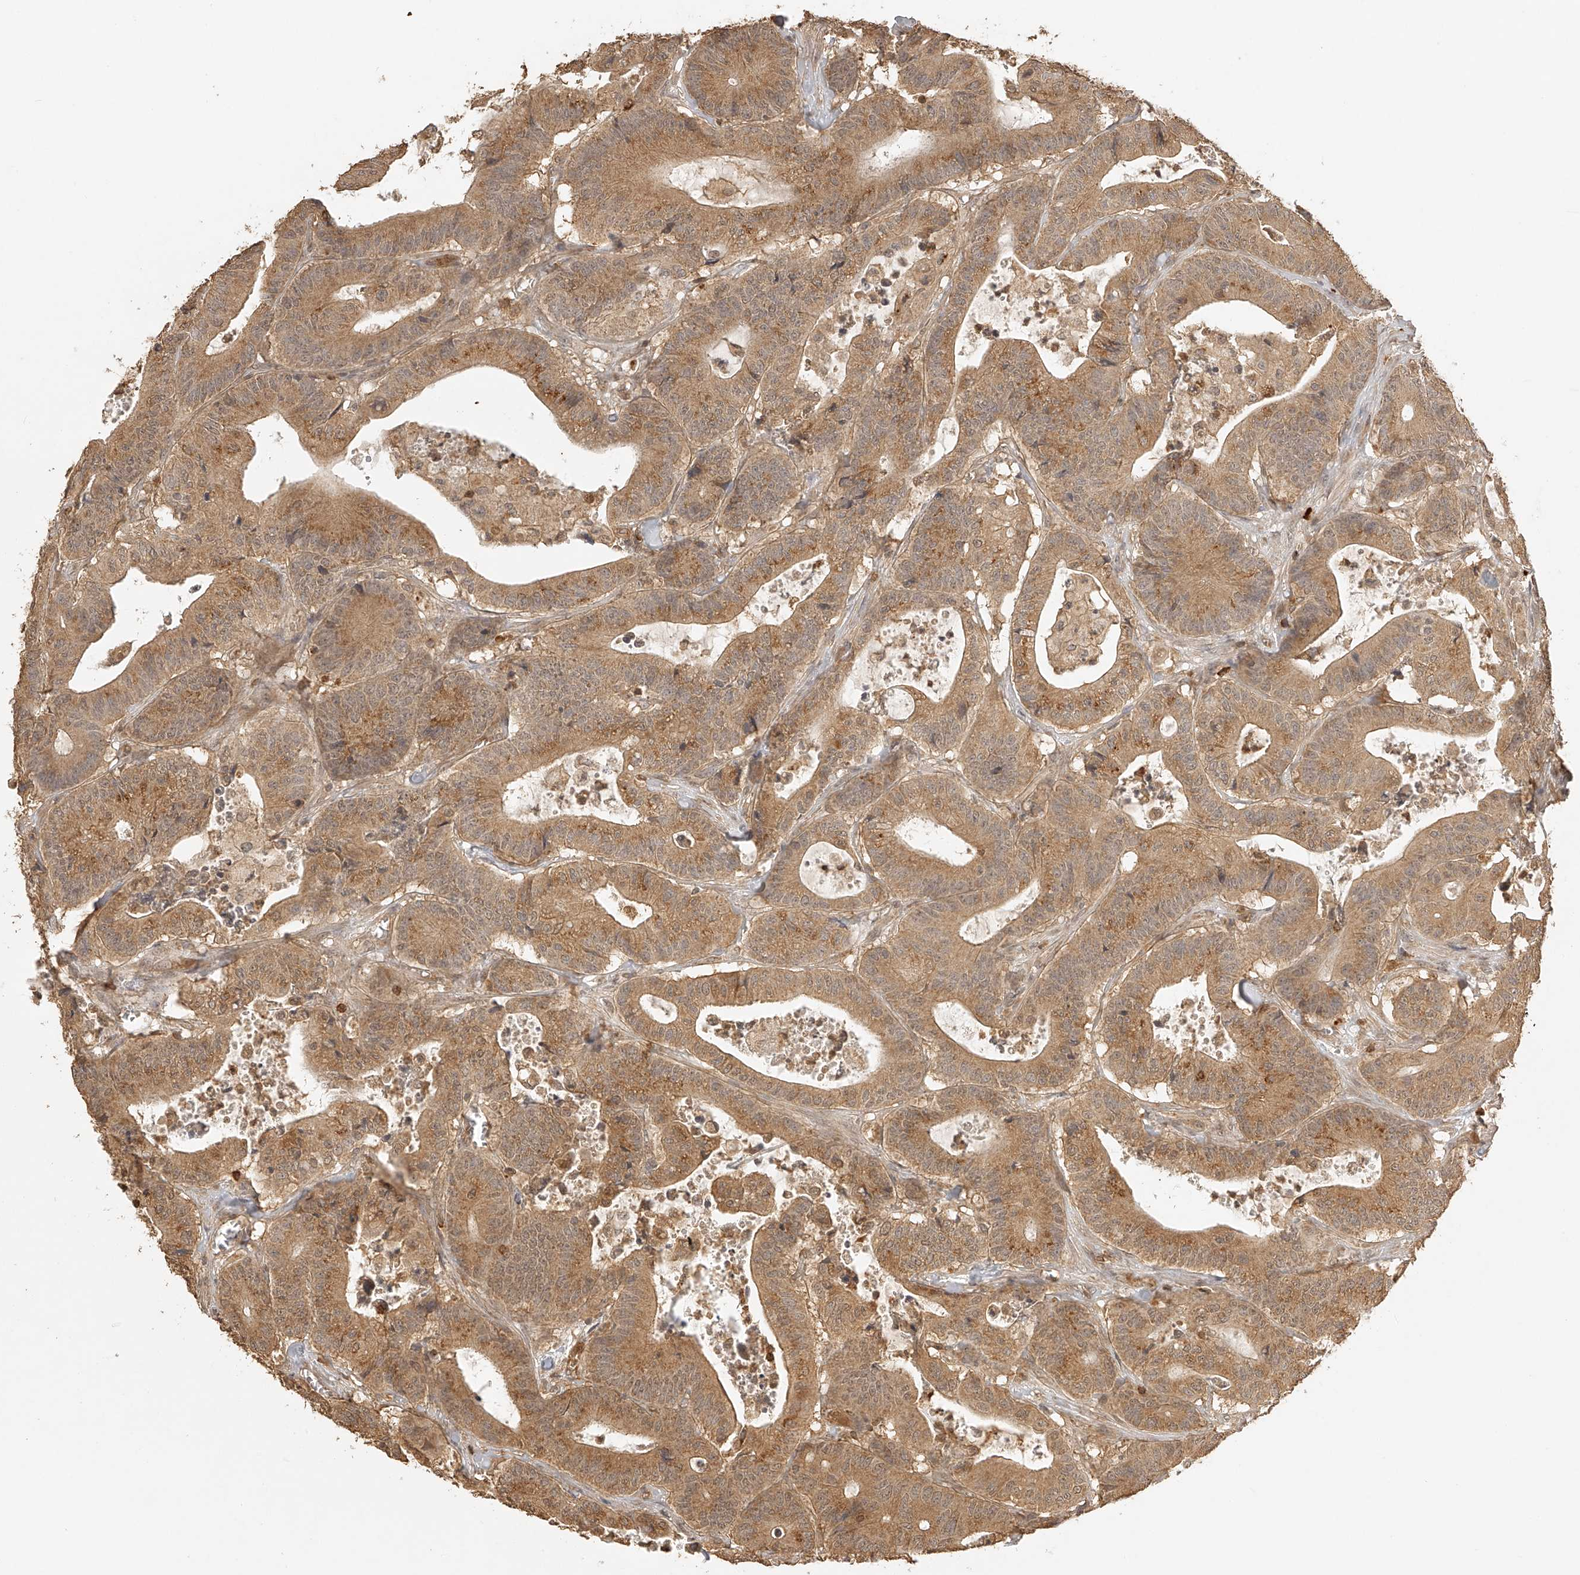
{"staining": {"intensity": "moderate", "quantity": ">75%", "location": "cytoplasmic/membranous"}, "tissue": "colorectal cancer", "cell_type": "Tumor cells", "image_type": "cancer", "snomed": [{"axis": "morphology", "description": "Adenocarcinoma, NOS"}, {"axis": "topography", "description": "Colon"}], "caption": "This image displays immunohistochemistry (IHC) staining of colorectal cancer (adenocarcinoma), with medium moderate cytoplasmic/membranous staining in about >75% of tumor cells.", "gene": "BCL2L11", "patient": {"sex": "female", "age": 84}}